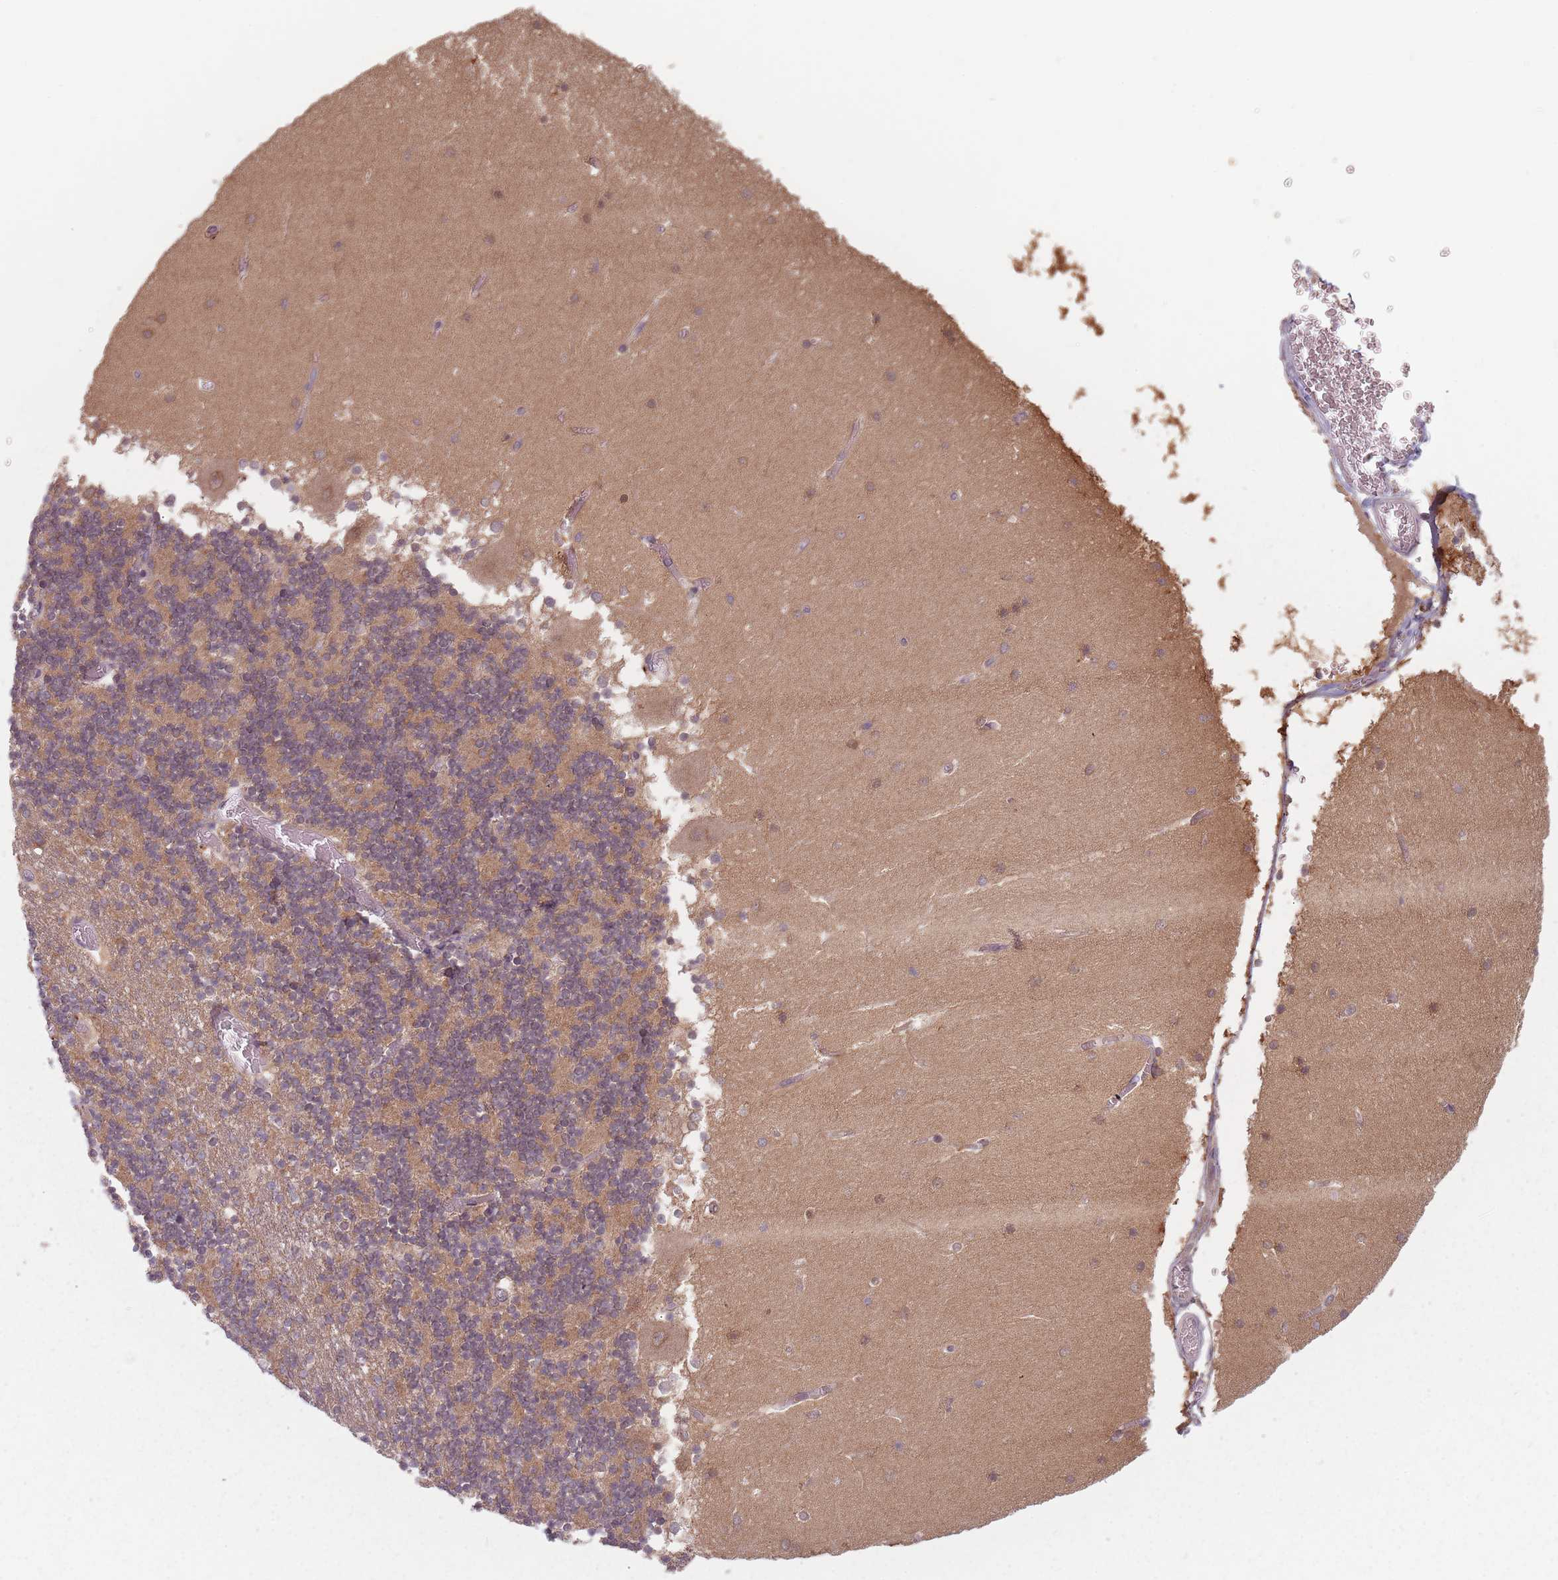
{"staining": {"intensity": "moderate", "quantity": "25%-75%", "location": "cytoplasmic/membranous"}, "tissue": "cerebellum", "cell_type": "Cells in granular layer", "image_type": "normal", "snomed": [{"axis": "morphology", "description": "Normal tissue, NOS"}, {"axis": "topography", "description": "Cerebellum"}], "caption": "IHC image of normal human cerebellum stained for a protein (brown), which exhibits medium levels of moderate cytoplasmic/membranous expression in approximately 25%-75% of cells in granular layer.", "gene": "NAXE", "patient": {"sex": "female", "age": 28}}